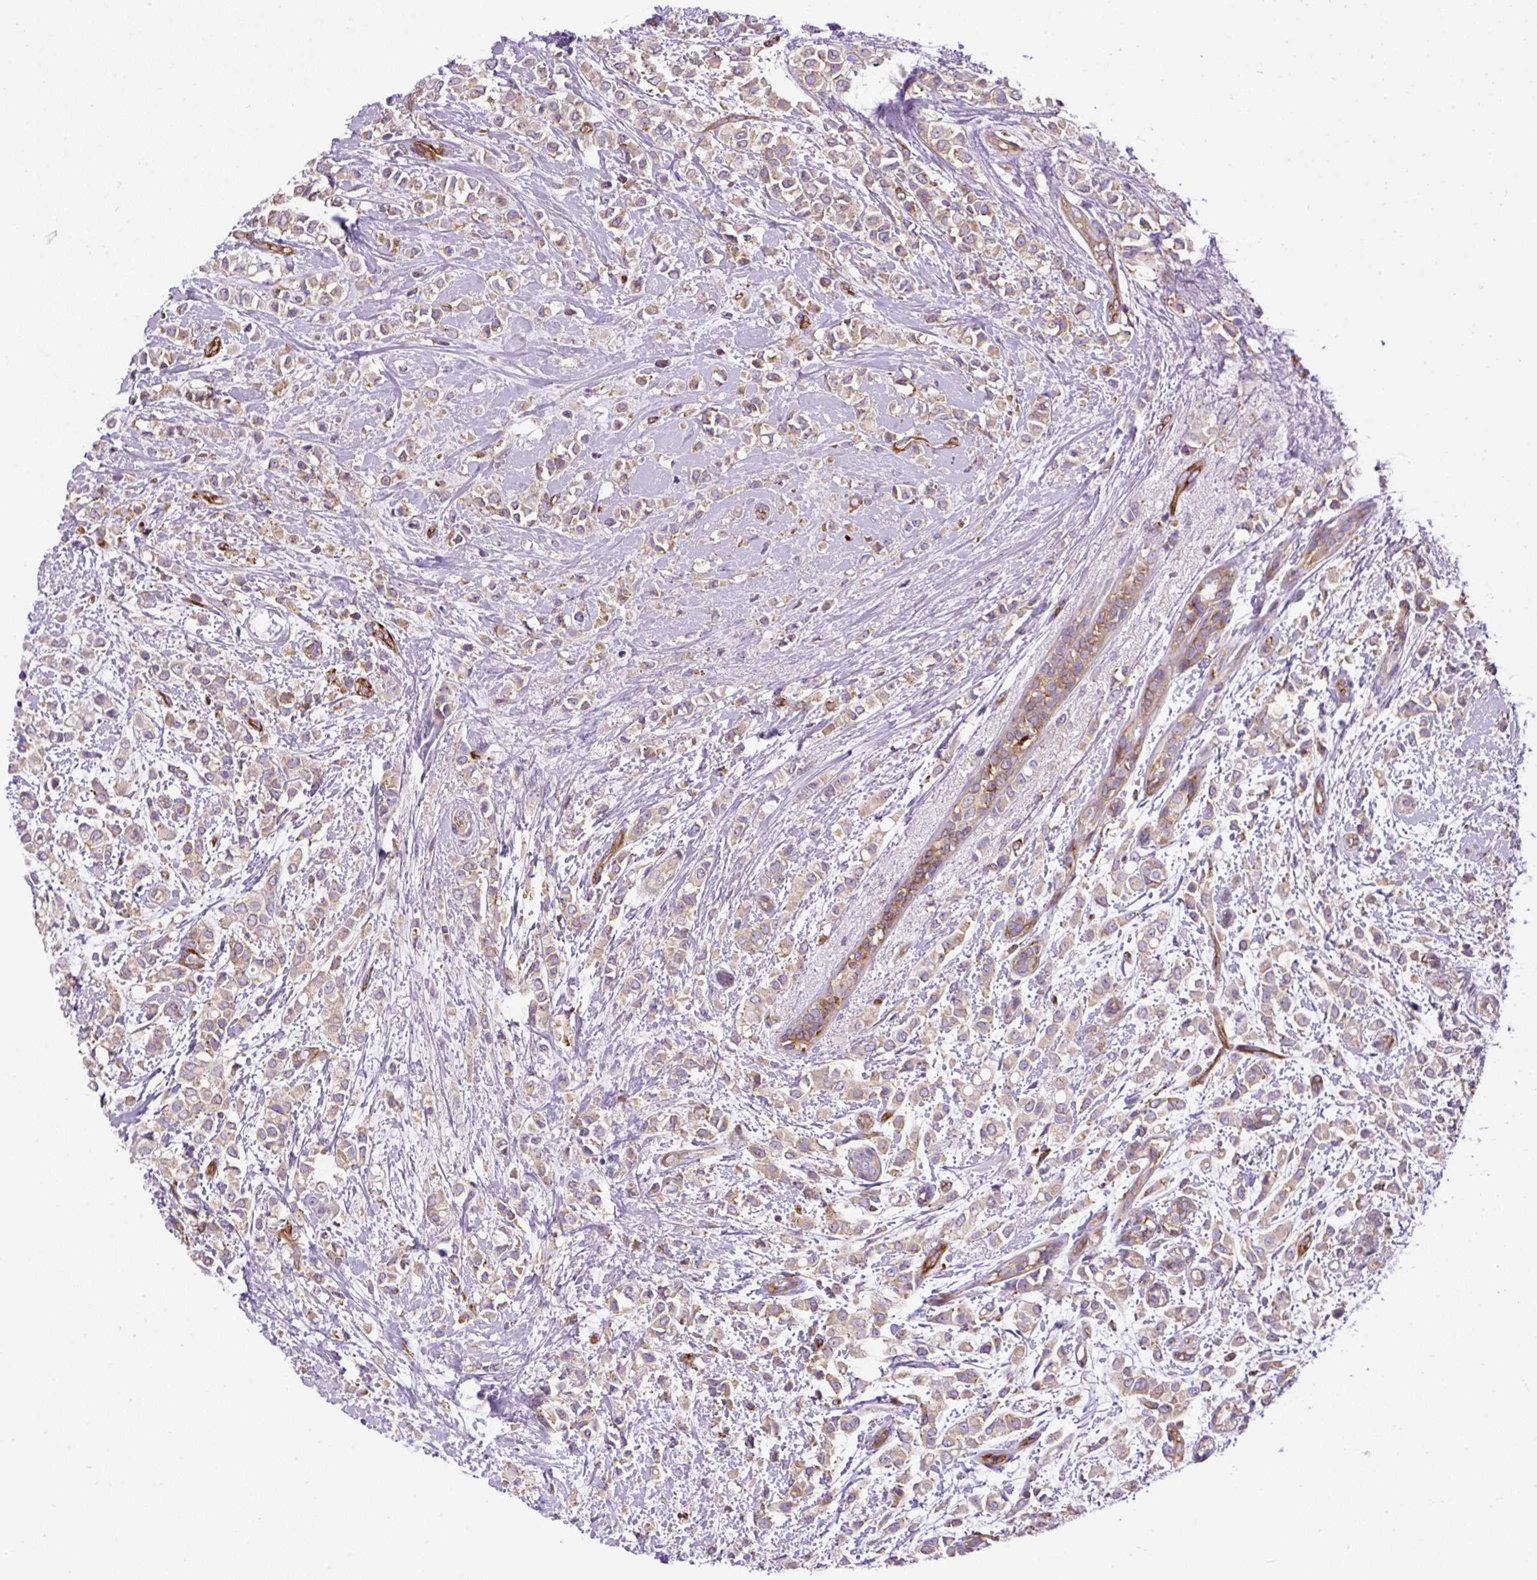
{"staining": {"intensity": "weak", "quantity": ">75%", "location": "cytoplasmic/membranous"}, "tissue": "breast cancer", "cell_type": "Tumor cells", "image_type": "cancer", "snomed": [{"axis": "morphology", "description": "Lobular carcinoma"}, {"axis": "topography", "description": "Breast"}], "caption": "Tumor cells exhibit low levels of weak cytoplasmic/membranous positivity in about >75% of cells in human breast cancer. Using DAB (3,3'-diaminobenzidine) (brown) and hematoxylin (blue) stains, captured at high magnification using brightfield microscopy.", "gene": "MAP1S", "patient": {"sex": "female", "age": 68}}